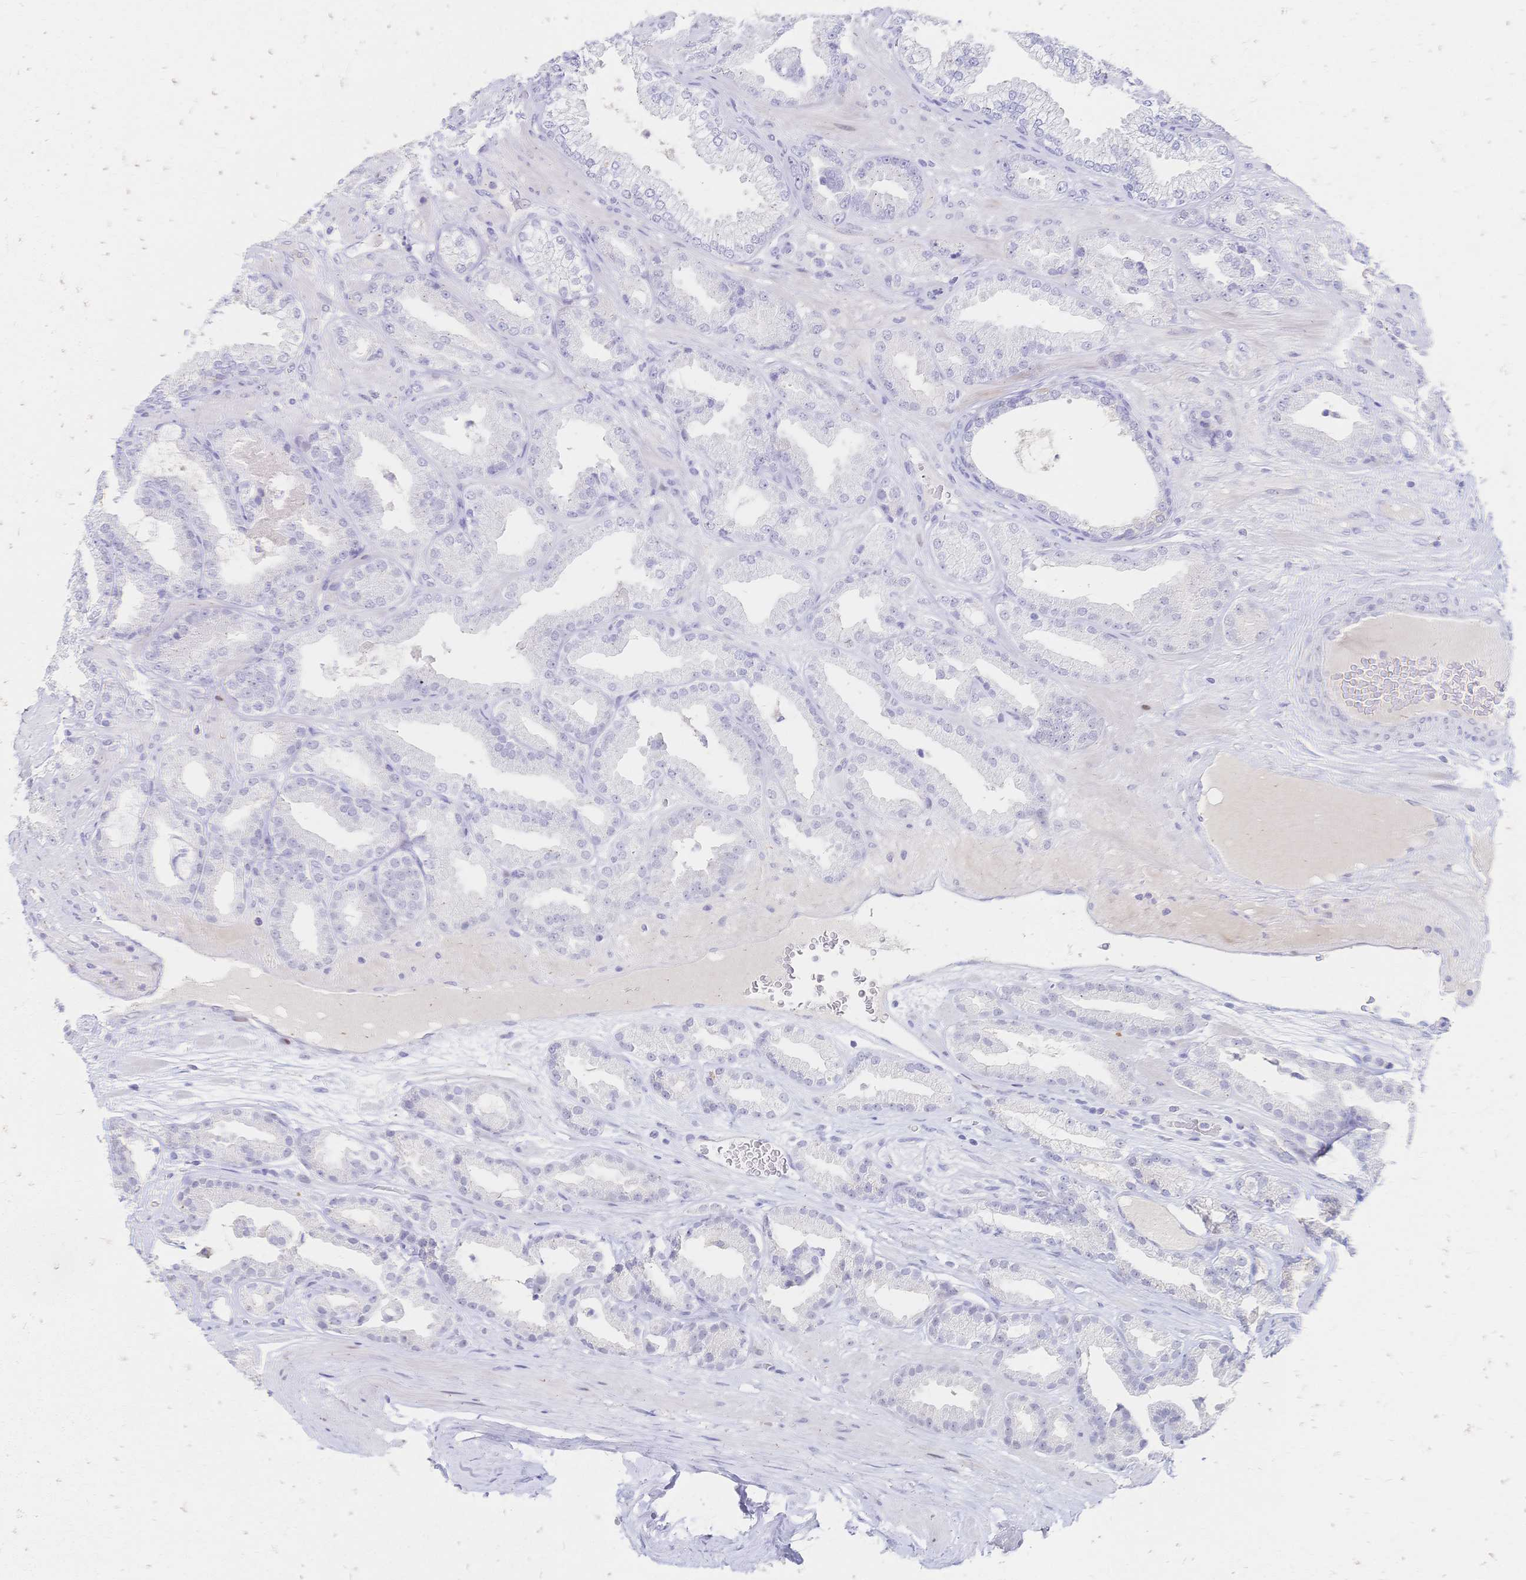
{"staining": {"intensity": "negative", "quantity": "none", "location": "none"}, "tissue": "prostate cancer", "cell_type": "Tumor cells", "image_type": "cancer", "snomed": [{"axis": "morphology", "description": "Adenocarcinoma, Low grade"}, {"axis": "topography", "description": "Prostate"}], "caption": "An immunohistochemistry (IHC) photomicrograph of prostate cancer (adenocarcinoma (low-grade)) is shown. There is no staining in tumor cells of prostate cancer (adenocarcinoma (low-grade)).", "gene": "PSORS1C2", "patient": {"sex": "male", "age": 61}}